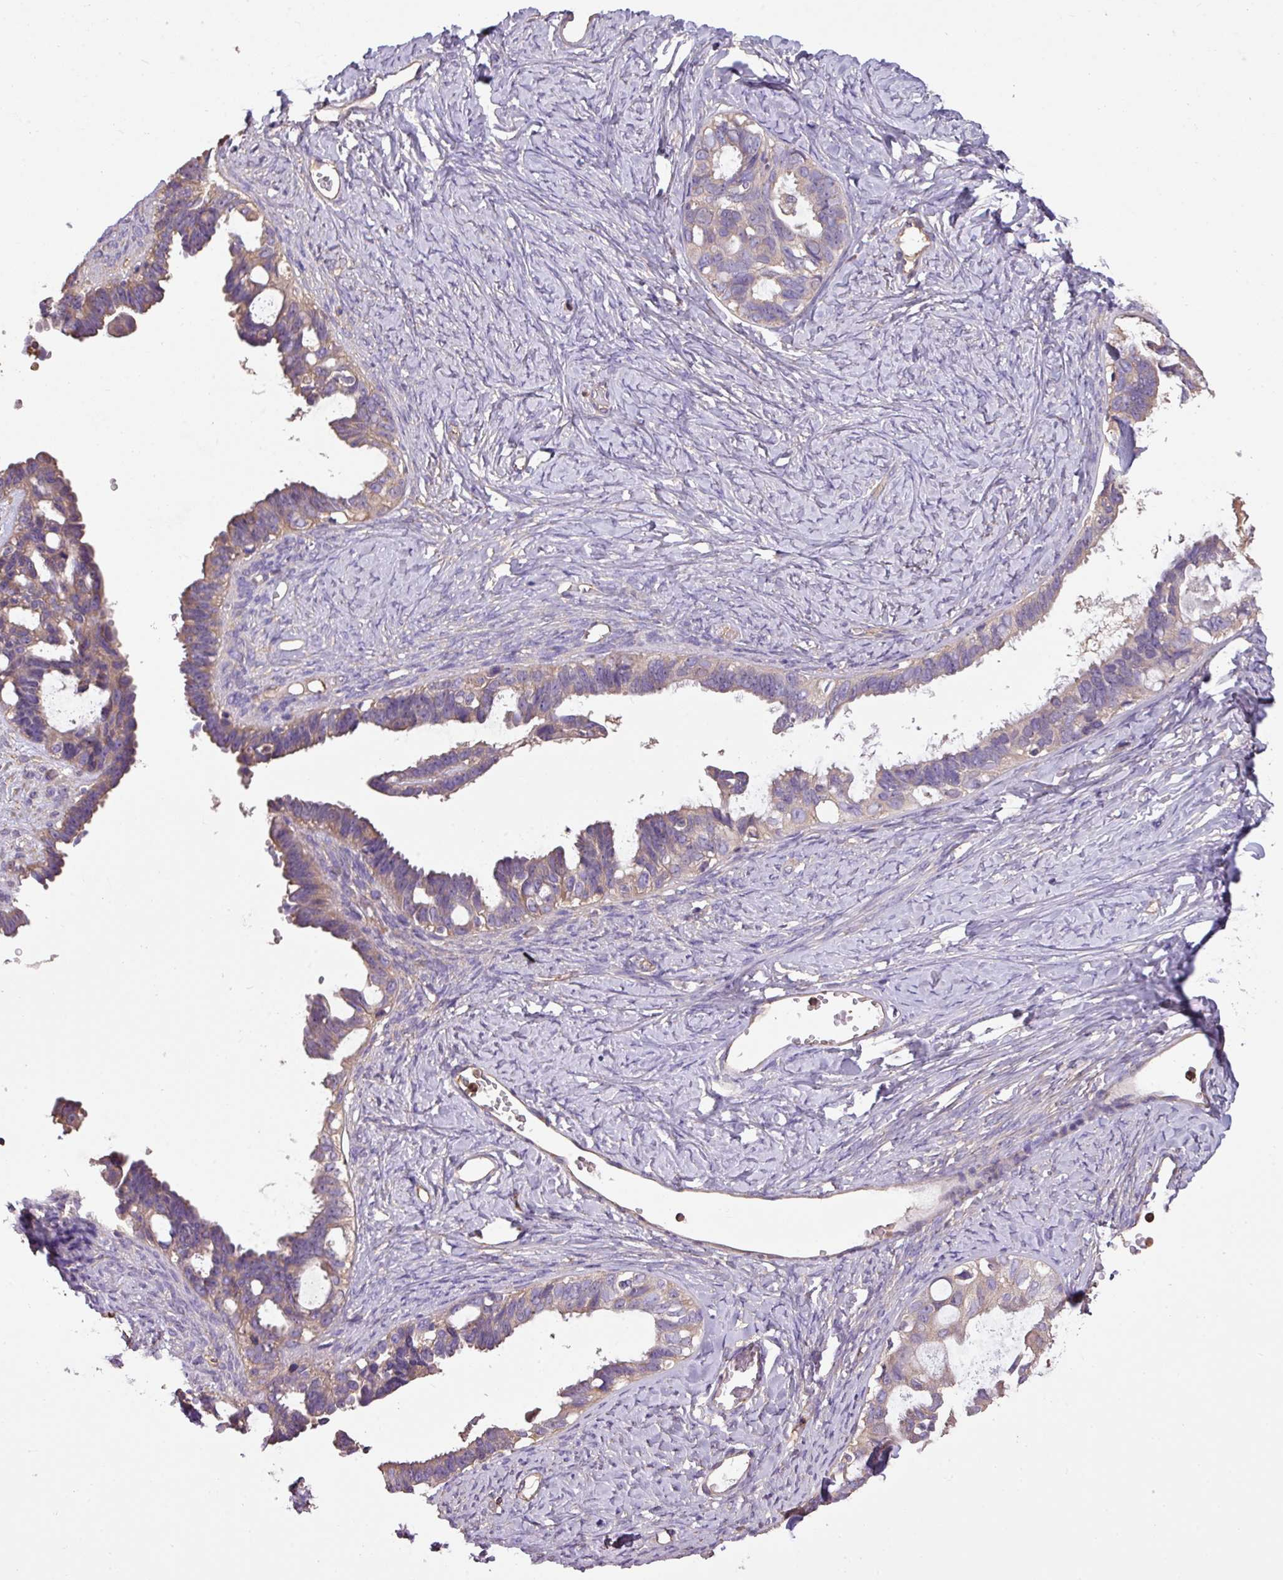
{"staining": {"intensity": "weak", "quantity": "25%-75%", "location": "cytoplasmic/membranous"}, "tissue": "ovarian cancer", "cell_type": "Tumor cells", "image_type": "cancer", "snomed": [{"axis": "morphology", "description": "Cystadenocarcinoma, serous, NOS"}, {"axis": "topography", "description": "Ovary"}], "caption": "Immunohistochemistry (IHC) of ovarian cancer (serous cystadenocarcinoma) shows low levels of weak cytoplasmic/membranous expression in approximately 25%-75% of tumor cells.", "gene": "CALML4", "patient": {"sex": "female", "age": 69}}